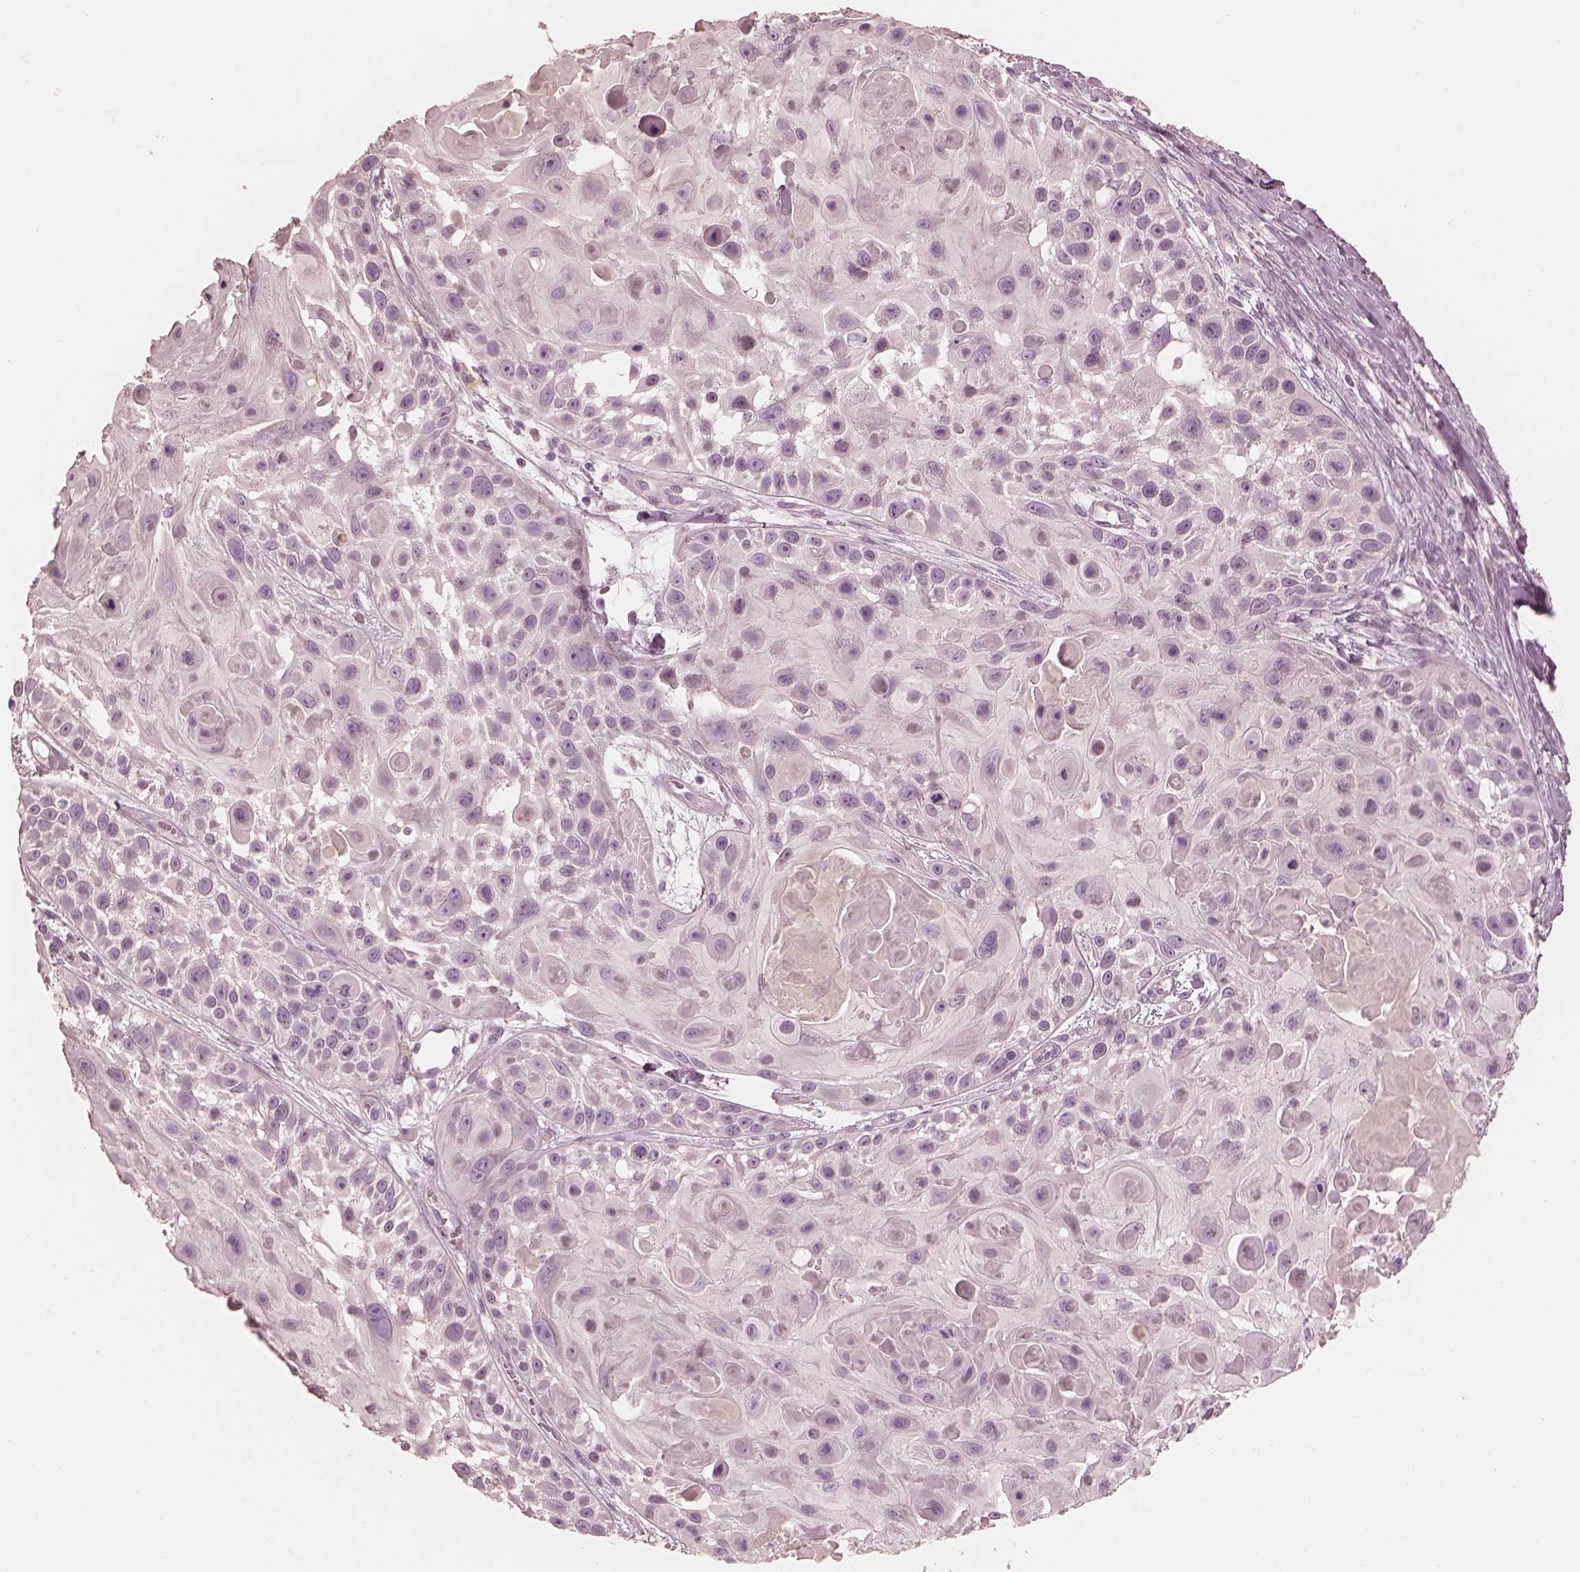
{"staining": {"intensity": "negative", "quantity": "none", "location": "none"}, "tissue": "skin cancer", "cell_type": "Tumor cells", "image_type": "cancer", "snomed": [{"axis": "morphology", "description": "Squamous cell carcinoma, NOS"}, {"axis": "topography", "description": "Skin"}, {"axis": "topography", "description": "Anal"}], "caption": "This is an immunohistochemistry (IHC) image of skin cancer. There is no expression in tumor cells.", "gene": "CALR3", "patient": {"sex": "female", "age": 75}}